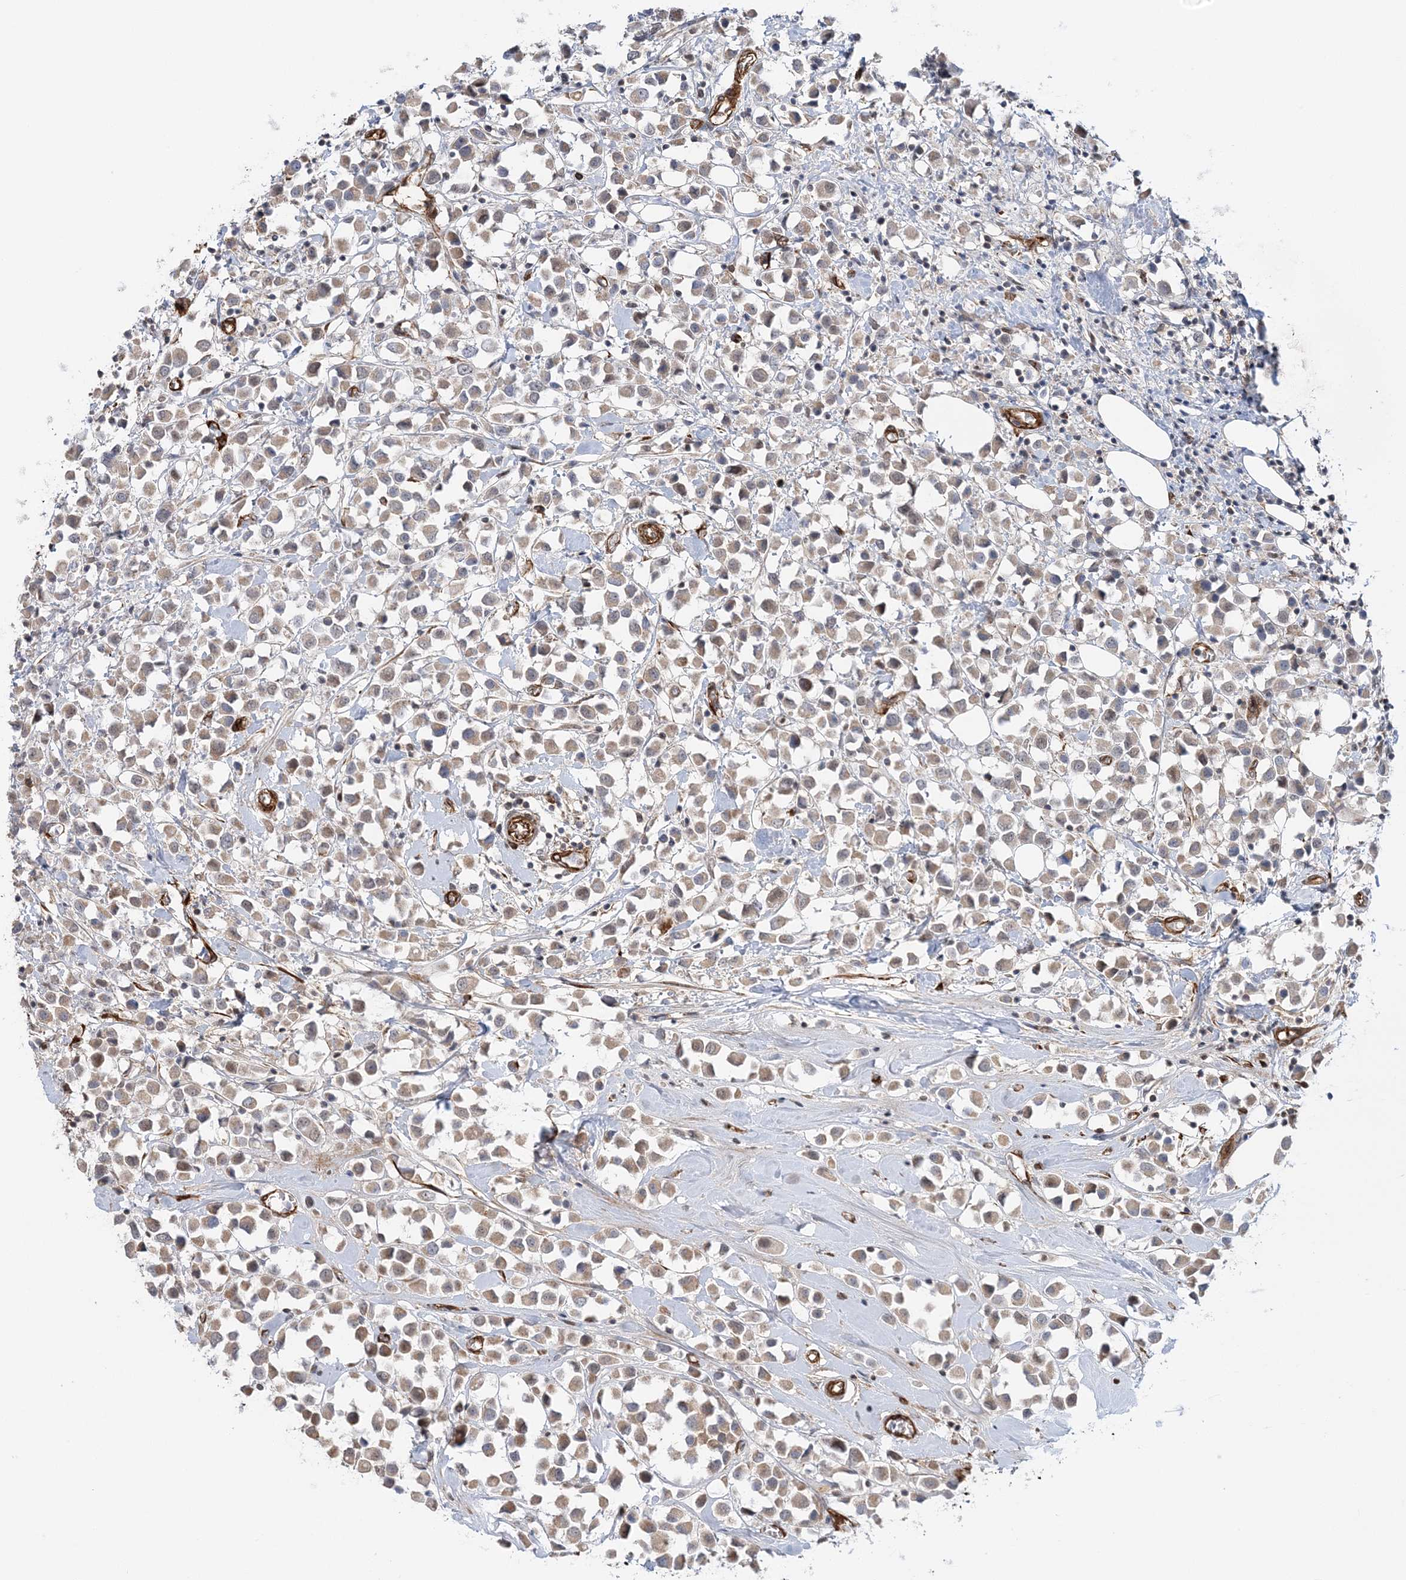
{"staining": {"intensity": "weak", "quantity": ">75%", "location": "cytoplasmic/membranous"}, "tissue": "breast cancer", "cell_type": "Tumor cells", "image_type": "cancer", "snomed": [{"axis": "morphology", "description": "Duct carcinoma"}, {"axis": "topography", "description": "Breast"}], "caption": "Protein analysis of intraductal carcinoma (breast) tissue demonstrates weak cytoplasmic/membranous positivity in about >75% of tumor cells. (DAB (3,3'-diaminobenzidine) = brown stain, brightfield microscopy at high magnification).", "gene": "AFAP1L2", "patient": {"sex": "female", "age": 61}}